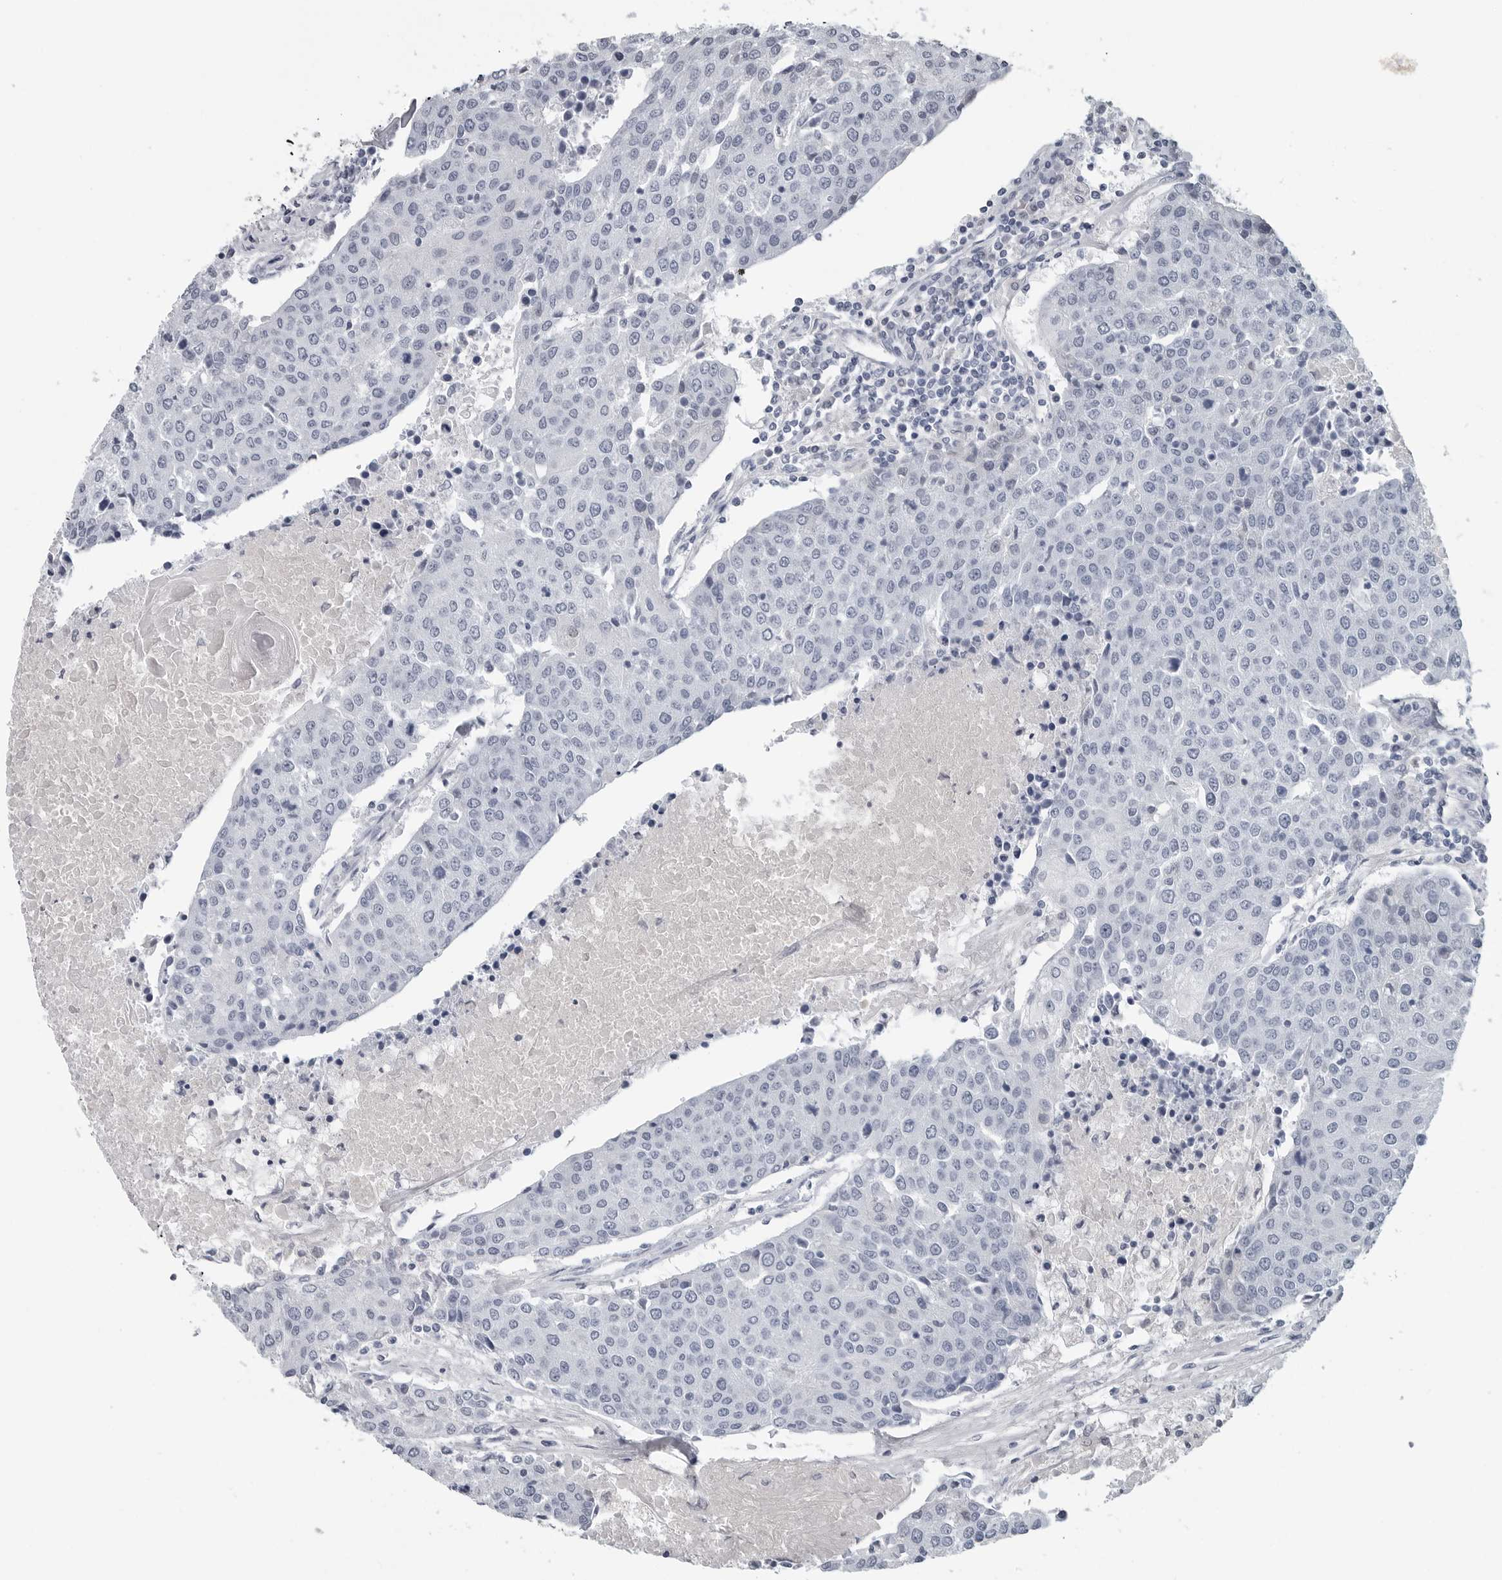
{"staining": {"intensity": "negative", "quantity": "none", "location": "none"}, "tissue": "urothelial cancer", "cell_type": "Tumor cells", "image_type": "cancer", "snomed": [{"axis": "morphology", "description": "Urothelial carcinoma, High grade"}, {"axis": "topography", "description": "Urinary bladder"}], "caption": "A photomicrograph of urothelial cancer stained for a protein reveals no brown staining in tumor cells.", "gene": "AMPD1", "patient": {"sex": "female", "age": 85}}